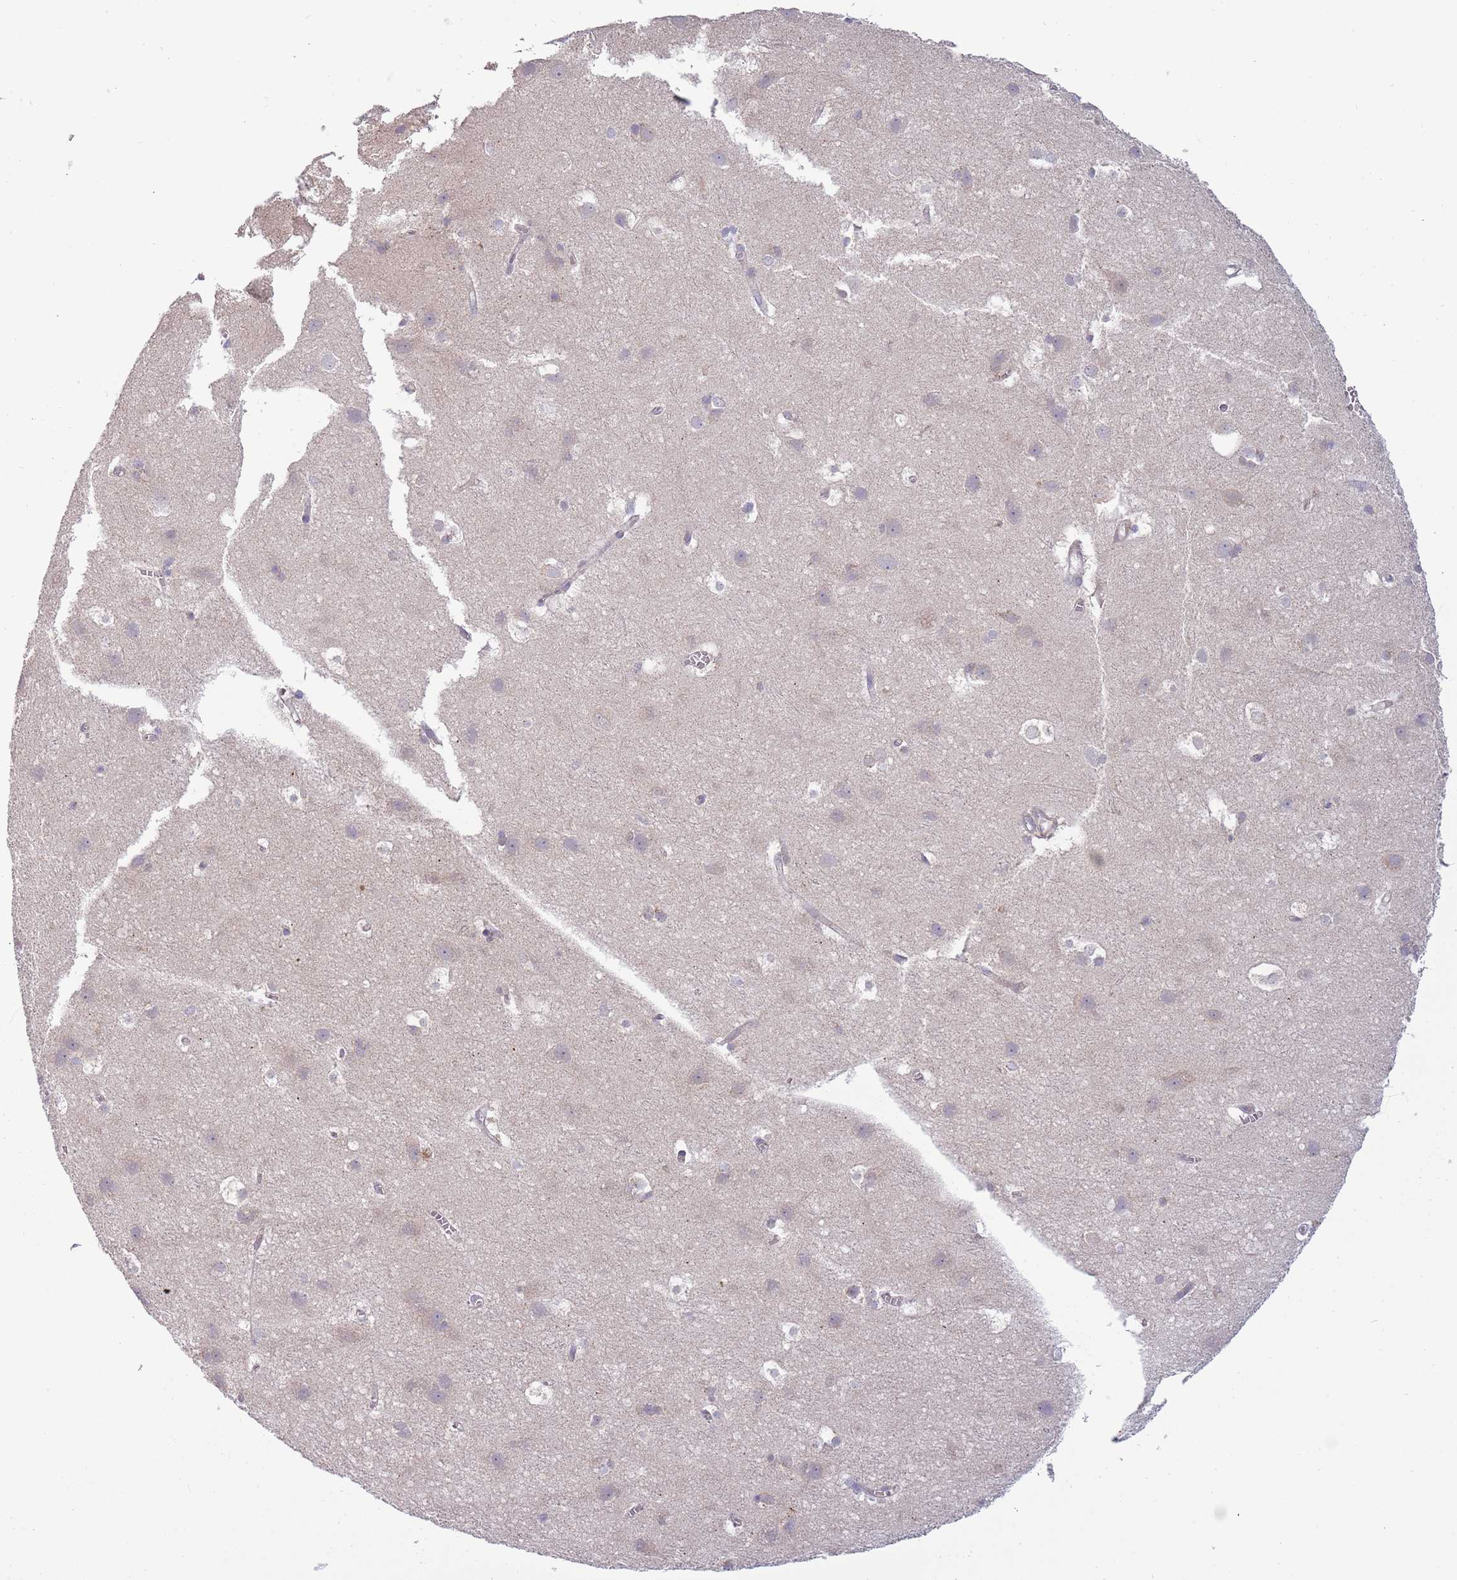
{"staining": {"intensity": "negative", "quantity": "none", "location": "none"}, "tissue": "cerebral cortex", "cell_type": "Endothelial cells", "image_type": "normal", "snomed": [{"axis": "morphology", "description": "Normal tissue, NOS"}, {"axis": "topography", "description": "Cerebral cortex"}], "caption": "This is a image of immunohistochemistry staining of normal cerebral cortex, which shows no positivity in endothelial cells. (DAB (3,3'-diaminobenzidine) IHC with hematoxylin counter stain).", "gene": "RNF181", "patient": {"sex": "male", "age": 54}}